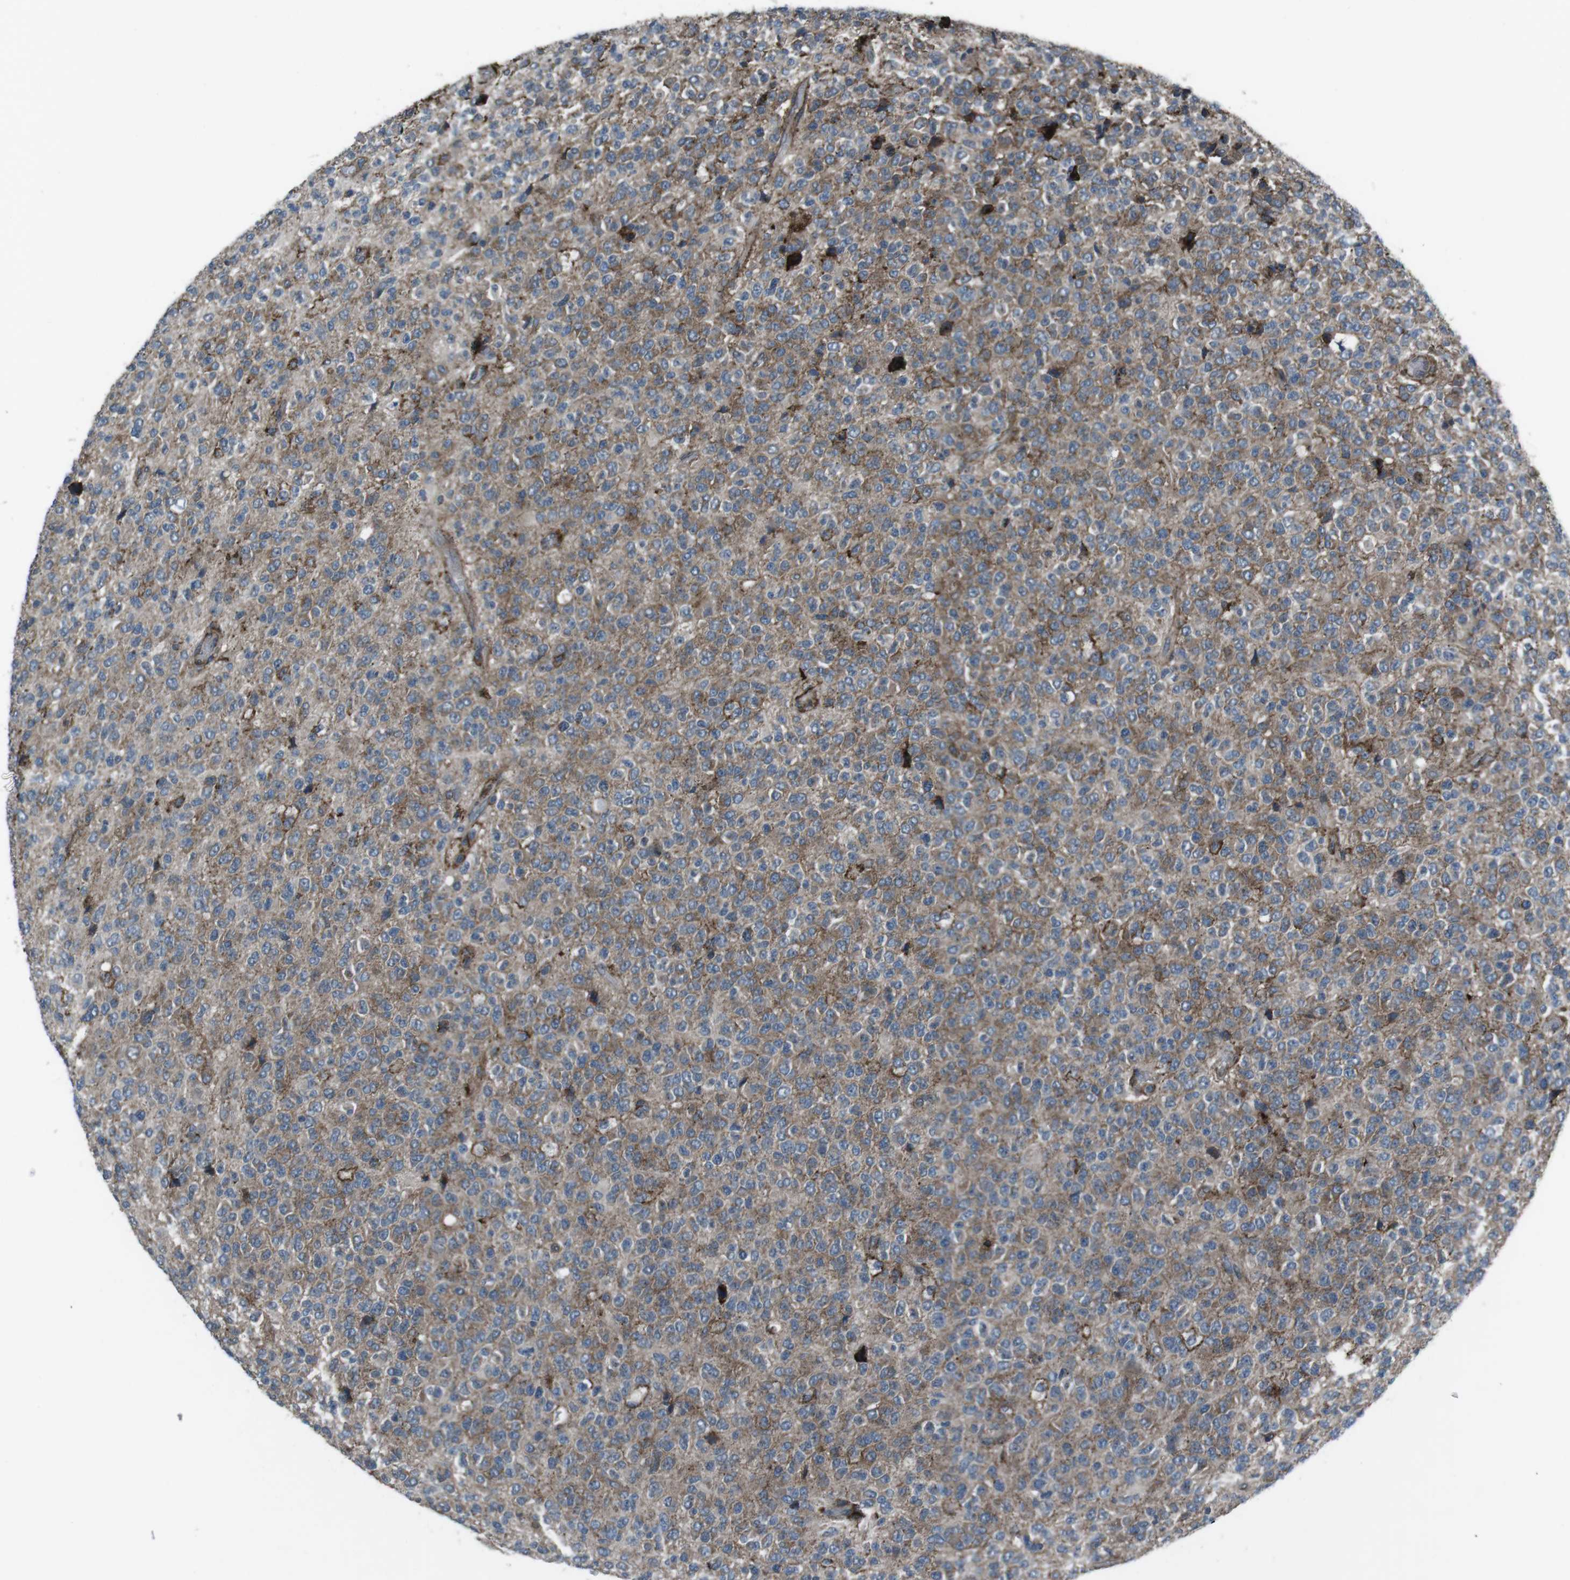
{"staining": {"intensity": "moderate", "quantity": "25%-75%", "location": "cytoplasmic/membranous"}, "tissue": "glioma", "cell_type": "Tumor cells", "image_type": "cancer", "snomed": [{"axis": "morphology", "description": "Glioma, malignant, High grade"}, {"axis": "topography", "description": "pancreas cauda"}], "caption": "An image of glioma stained for a protein reveals moderate cytoplasmic/membranous brown staining in tumor cells. The staining was performed using DAB (3,3'-diaminobenzidine), with brown indicating positive protein expression. Nuclei are stained blue with hematoxylin.", "gene": "GDF10", "patient": {"sex": "male", "age": 60}}